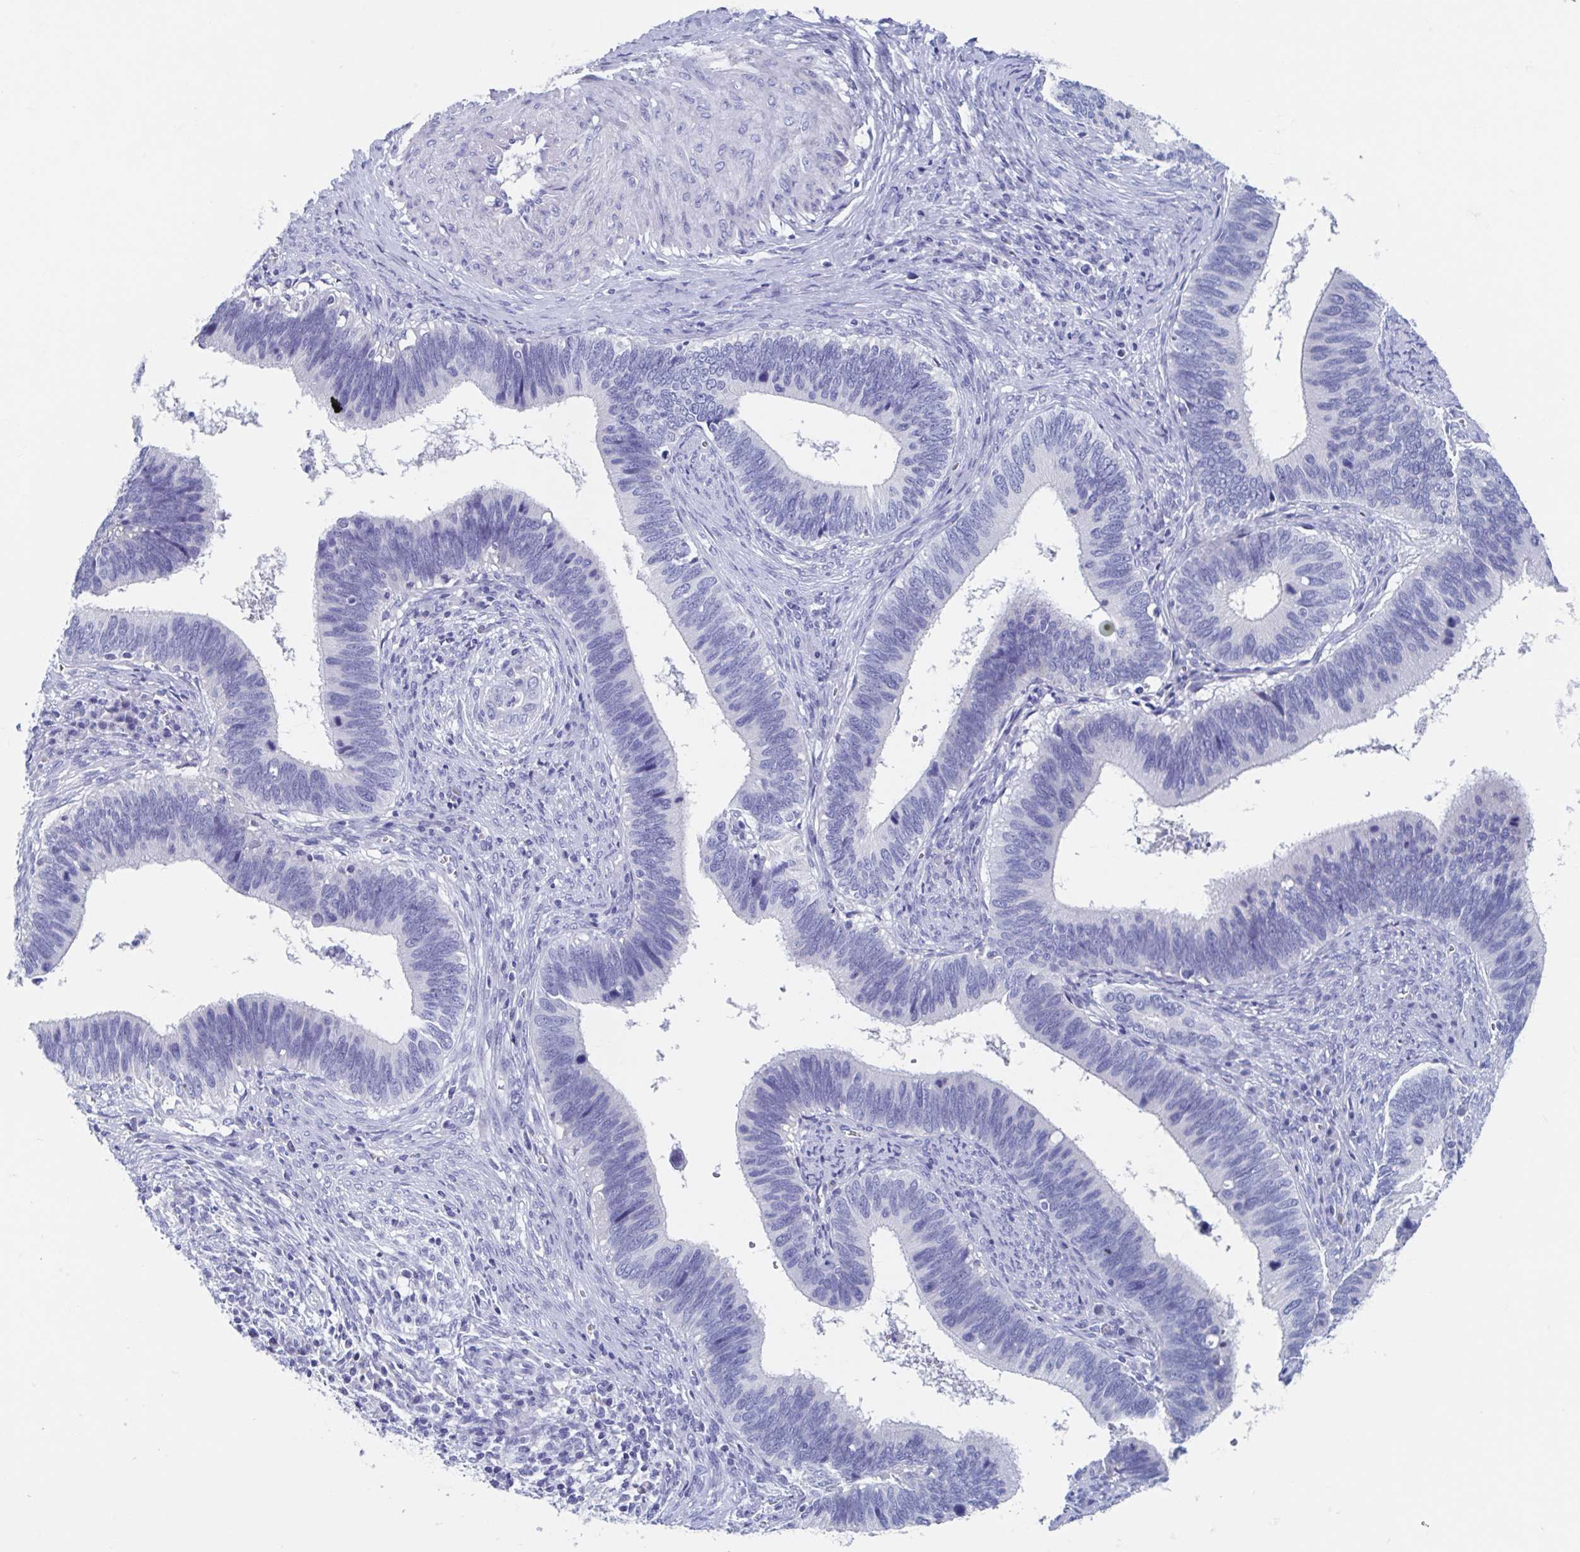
{"staining": {"intensity": "negative", "quantity": "none", "location": "none"}, "tissue": "cervical cancer", "cell_type": "Tumor cells", "image_type": "cancer", "snomed": [{"axis": "morphology", "description": "Adenocarcinoma, NOS"}, {"axis": "topography", "description": "Cervix"}], "caption": "This is an immunohistochemistry (IHC) photomicrograph of human cervical cancer (adenocarcinoma). There is no positivity in tumor cells.", "gene": "SHCBP1L", "patient": {"sex": "female", "age": 42}}